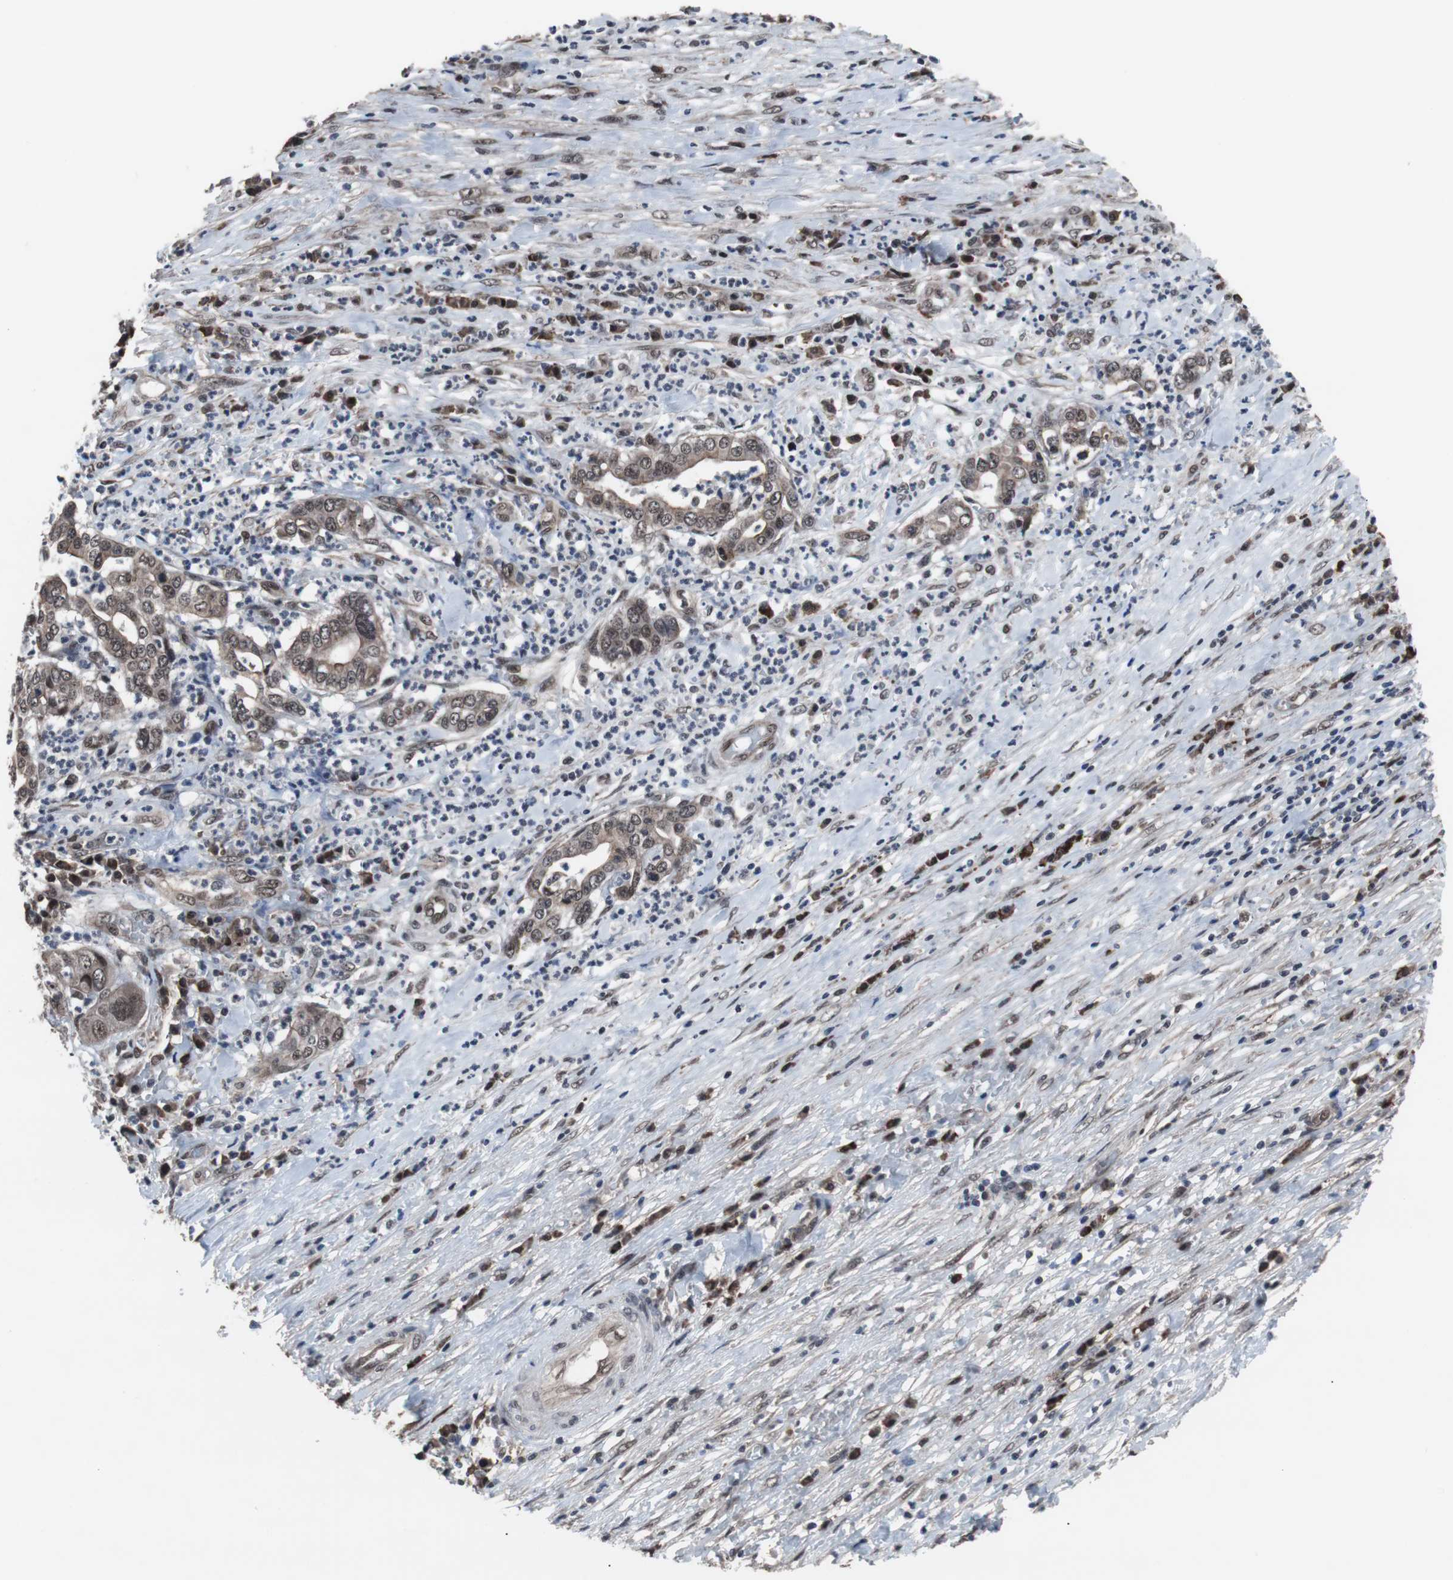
{"staining": {"intensity": "moderate", "quantity": ">75%", "location": "cytoplasmic/membranous,nuclear"}, "tissue": "liver cancer", "cell_type": "Tumor cells", "image_type": "cancer", "snomed": [{"axis": "morphology", "description": "Cholangiocarcinoma"}, {"axis": "topography", "description": "Liver"}], "caption": "Liver cancer stained with immunohistochemistry displays moderate cytoplasmic/membranous and nuclear positivity in approximately >75% of tumor cells.", "gene": "GTF2F2", "patient": {"sex": "female", "age": 61}}